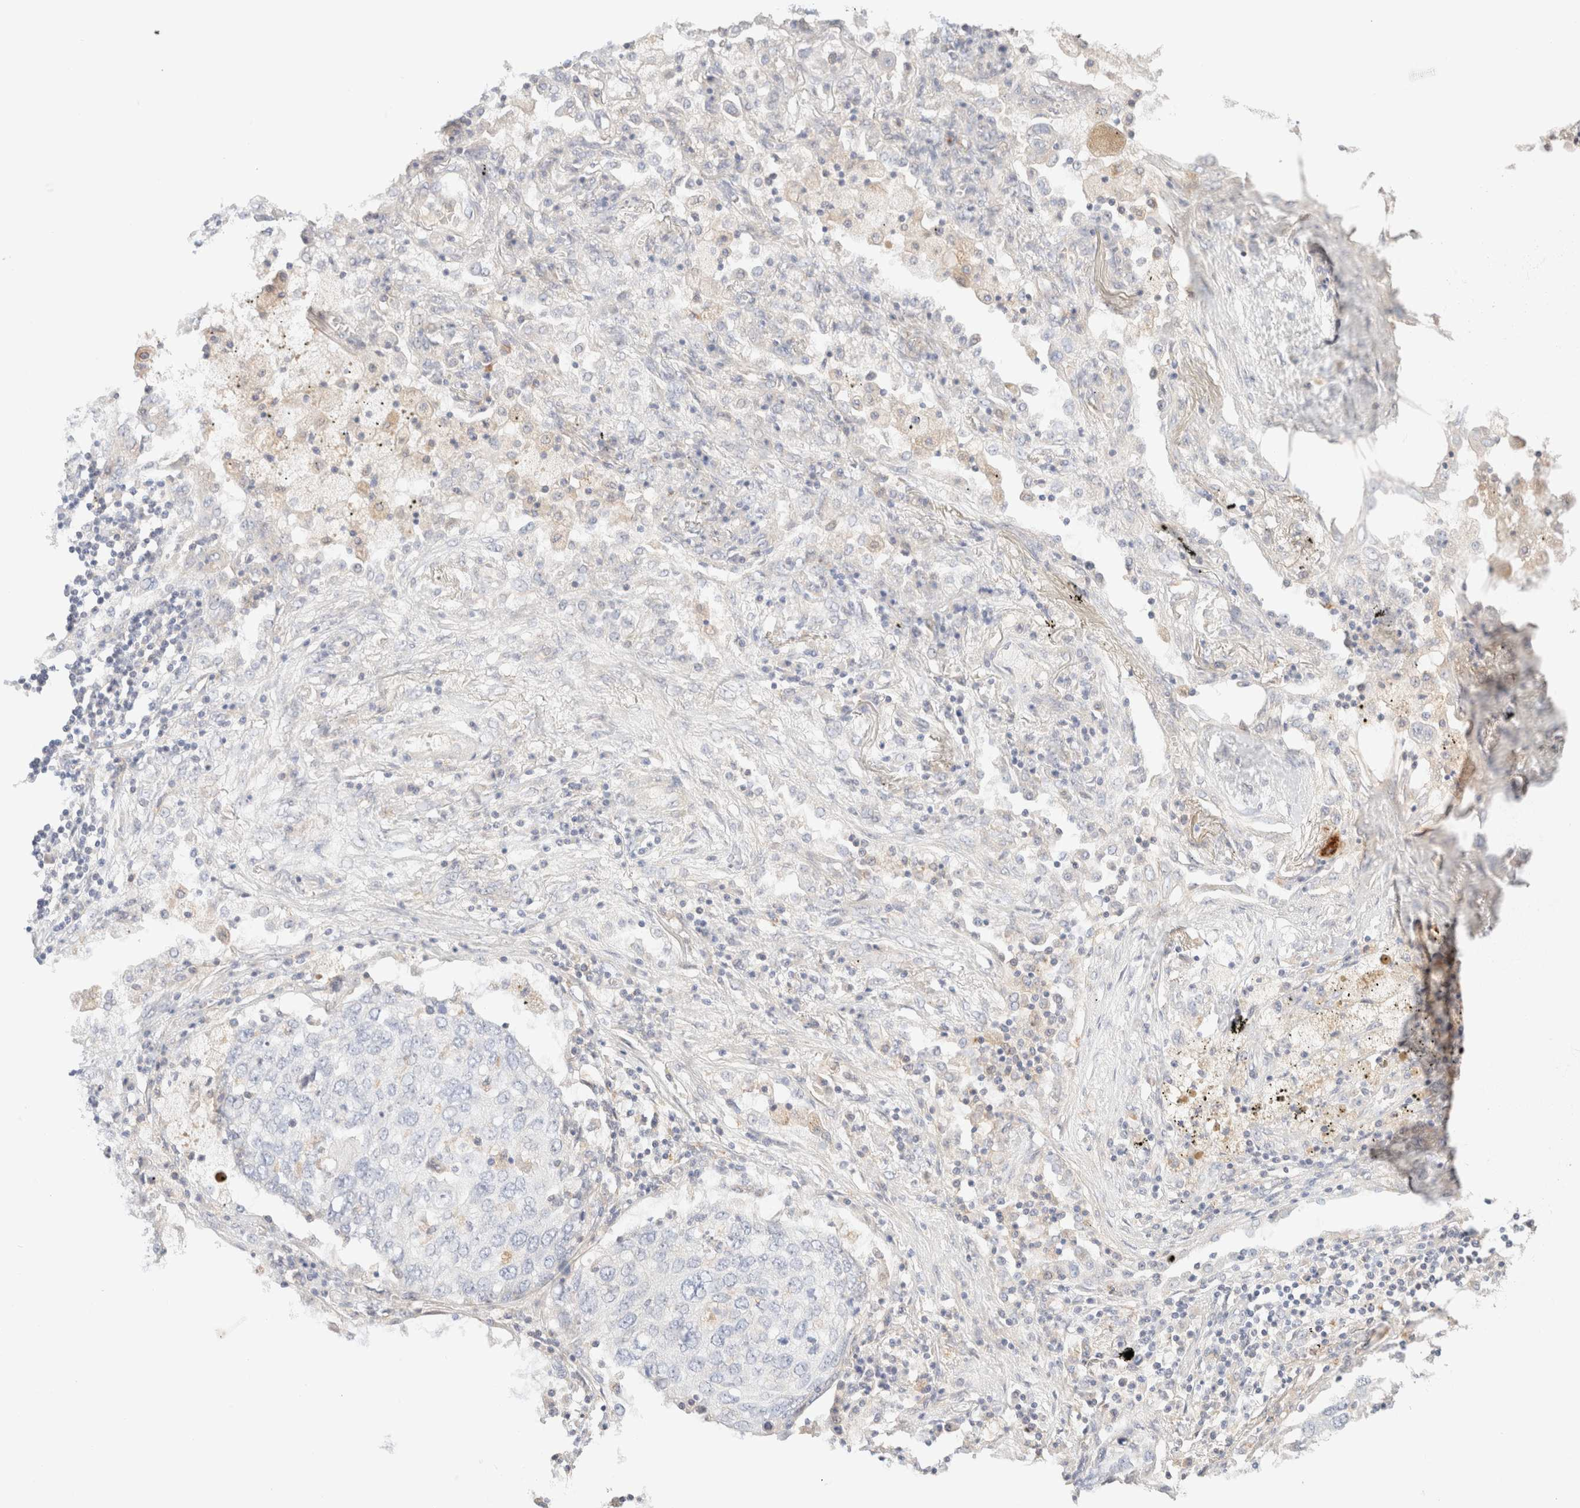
{"staining": {"intensity": "negative", "quantity": "none", "location": "none"}, "tissue": "lung cancer", "cell_type": "Tumor cells", "image_type": "cancer", "snomed": [{"axis": "morphology", "description": "Squamous cell carcinoma, NOS"}, {"axis": "topography", "description": "Lung"}], "caption": "Lung cancer (squamous cell carcinoma) stained for a protein using IHC shows no positivity tumor cells.", "gene": "SARM1", "patient": {"sex": "female", "age": 63}}